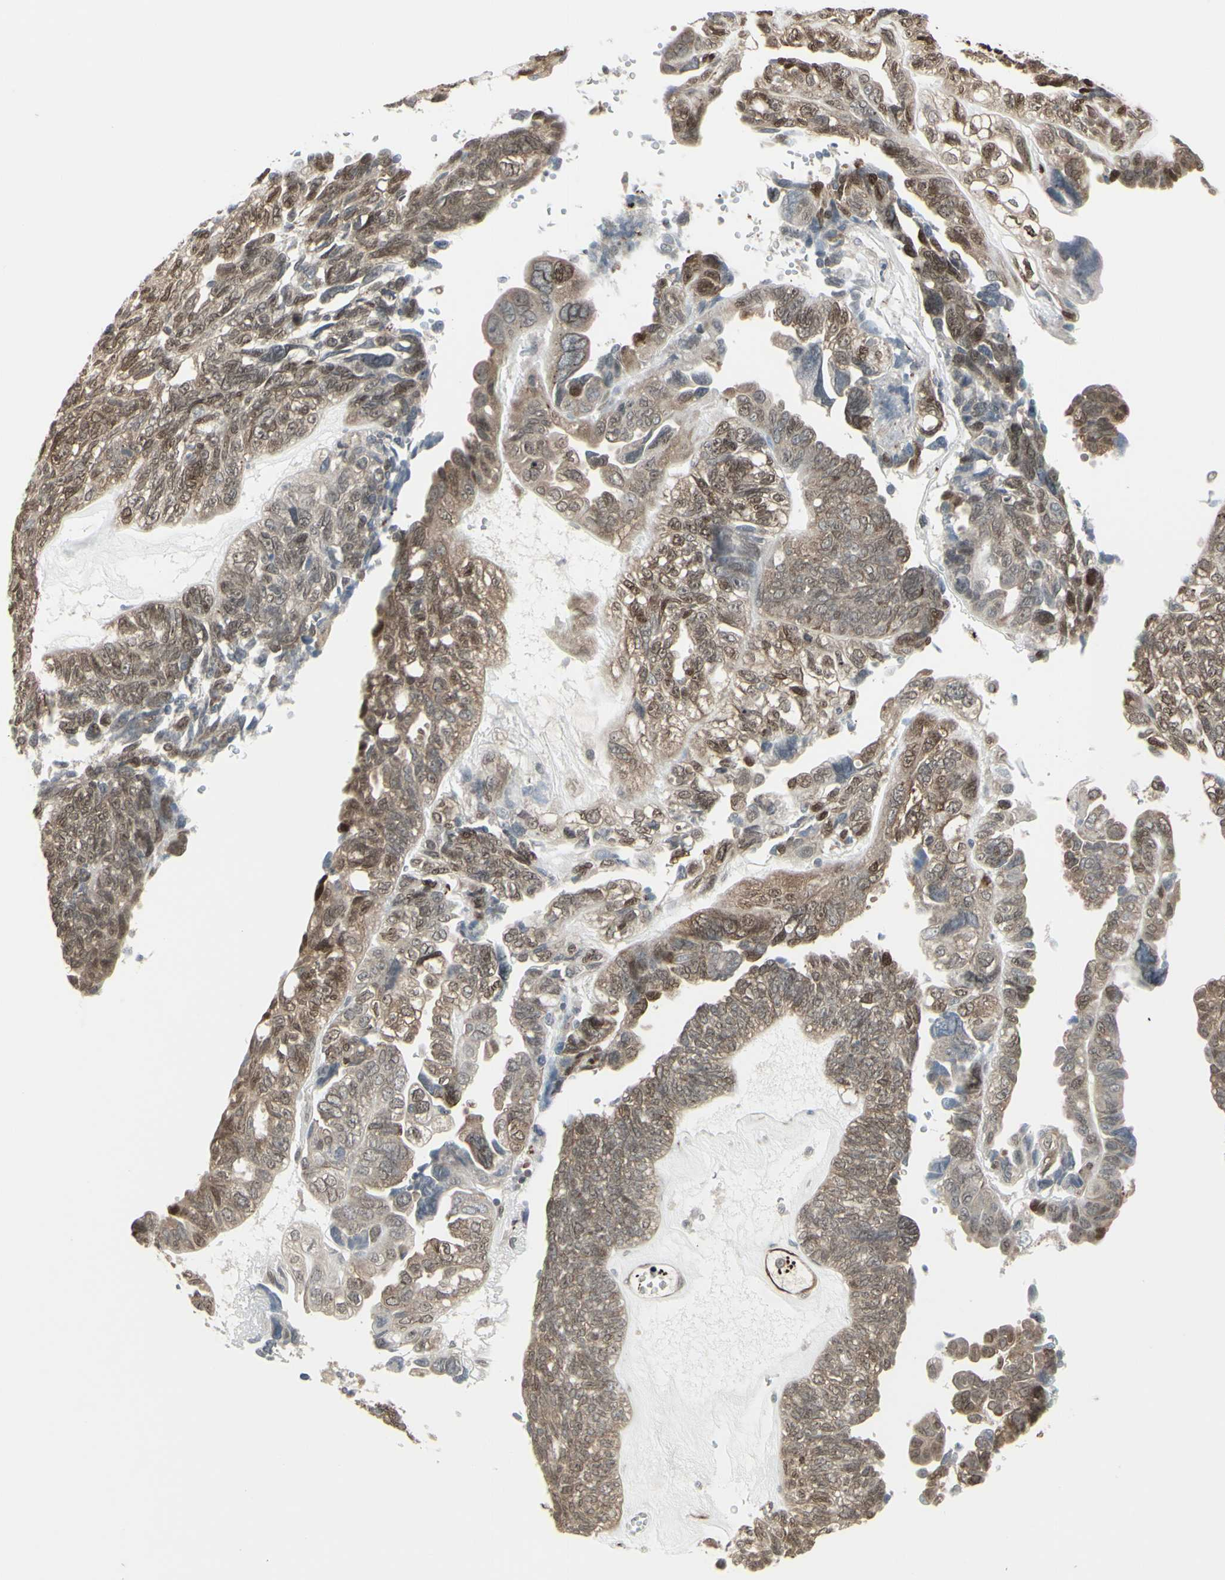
{"staining": {"intensity": "moderate", "quantity": ">75%", "location": "cytoplasmic/membranous,nuclear"}, "tissue": "ovarian cancer", "cell_type": "Tumor cells", "image_type": "cancer", "snomed": [{"axis": "morphology", "description": "Cystadenocarcinoma, serous, NOS"}, {"axis": "topography", "description": "Ovary"}], "caption": "Immunohistochemistry (IHC) staining of ovarian cancer, which displays medium levels of moderate cytoplasmic/membranous and nuclear expression in about >75% of tumor cells indicating moderate cytoplasmic/membranous and nuclear protein positivity. The staining was performed using DAB (brown) for protein detection and nuclei were counterstained in hematoxylin (blue).", "gene": "DTX3L", "patient": {"sex": "female", "age": 79}}